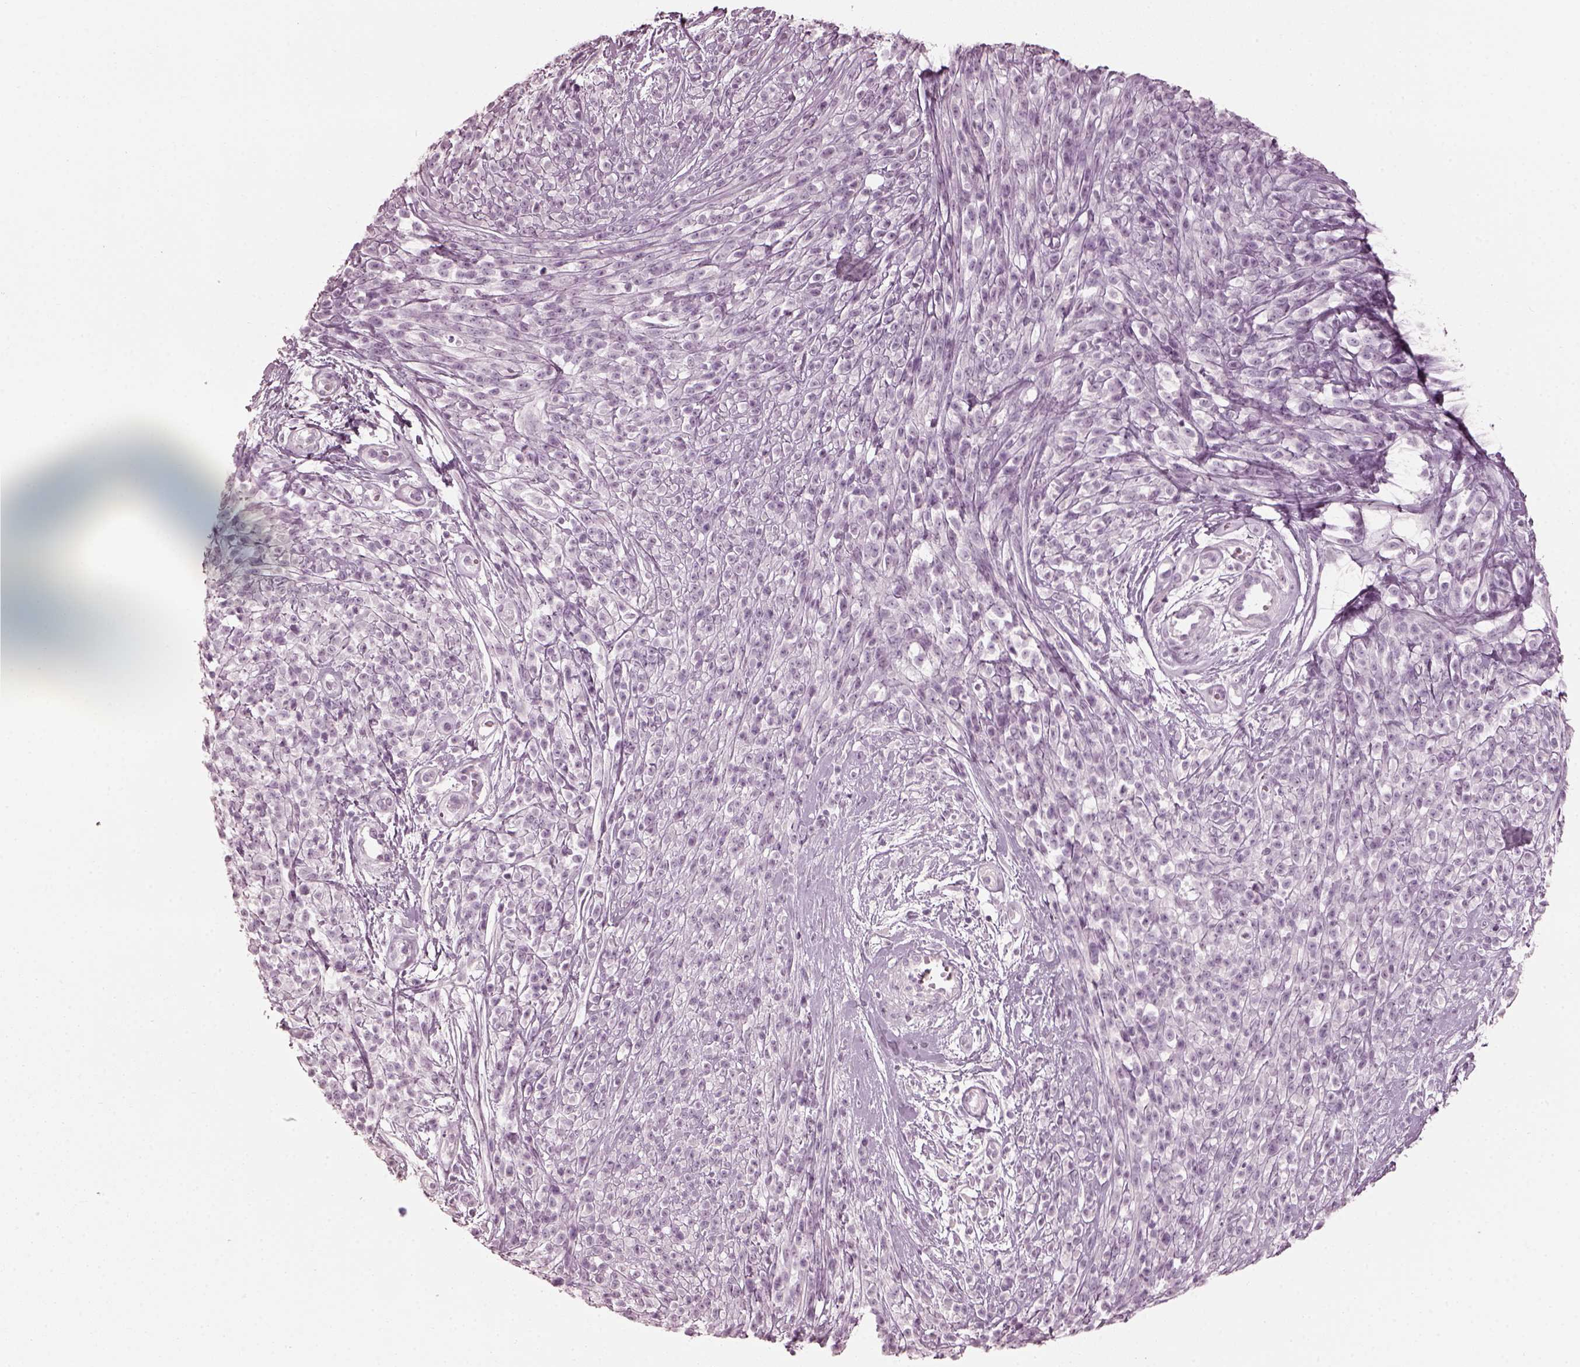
{"staining": {"intensity": "negative", "quantity": "none", "location": "none"}, "tissue": "melanoma", "cell_type": "Tumor cells", "image_type": "cancer", "snomed": [{"axis": "morphology", "description": "Malignant melanoma, NOS"}, {"axis": "topography", "description": "Skin"}, {"axis": "topography", "description": "Skin of trunk"}], "caption": "The immunohistochemistry (IHC) photomicrograph has no significant expression in tumor cells of melanoma tissue.", "gene": "SAXO2", "patient": {"sex": "male", "age": 74}}